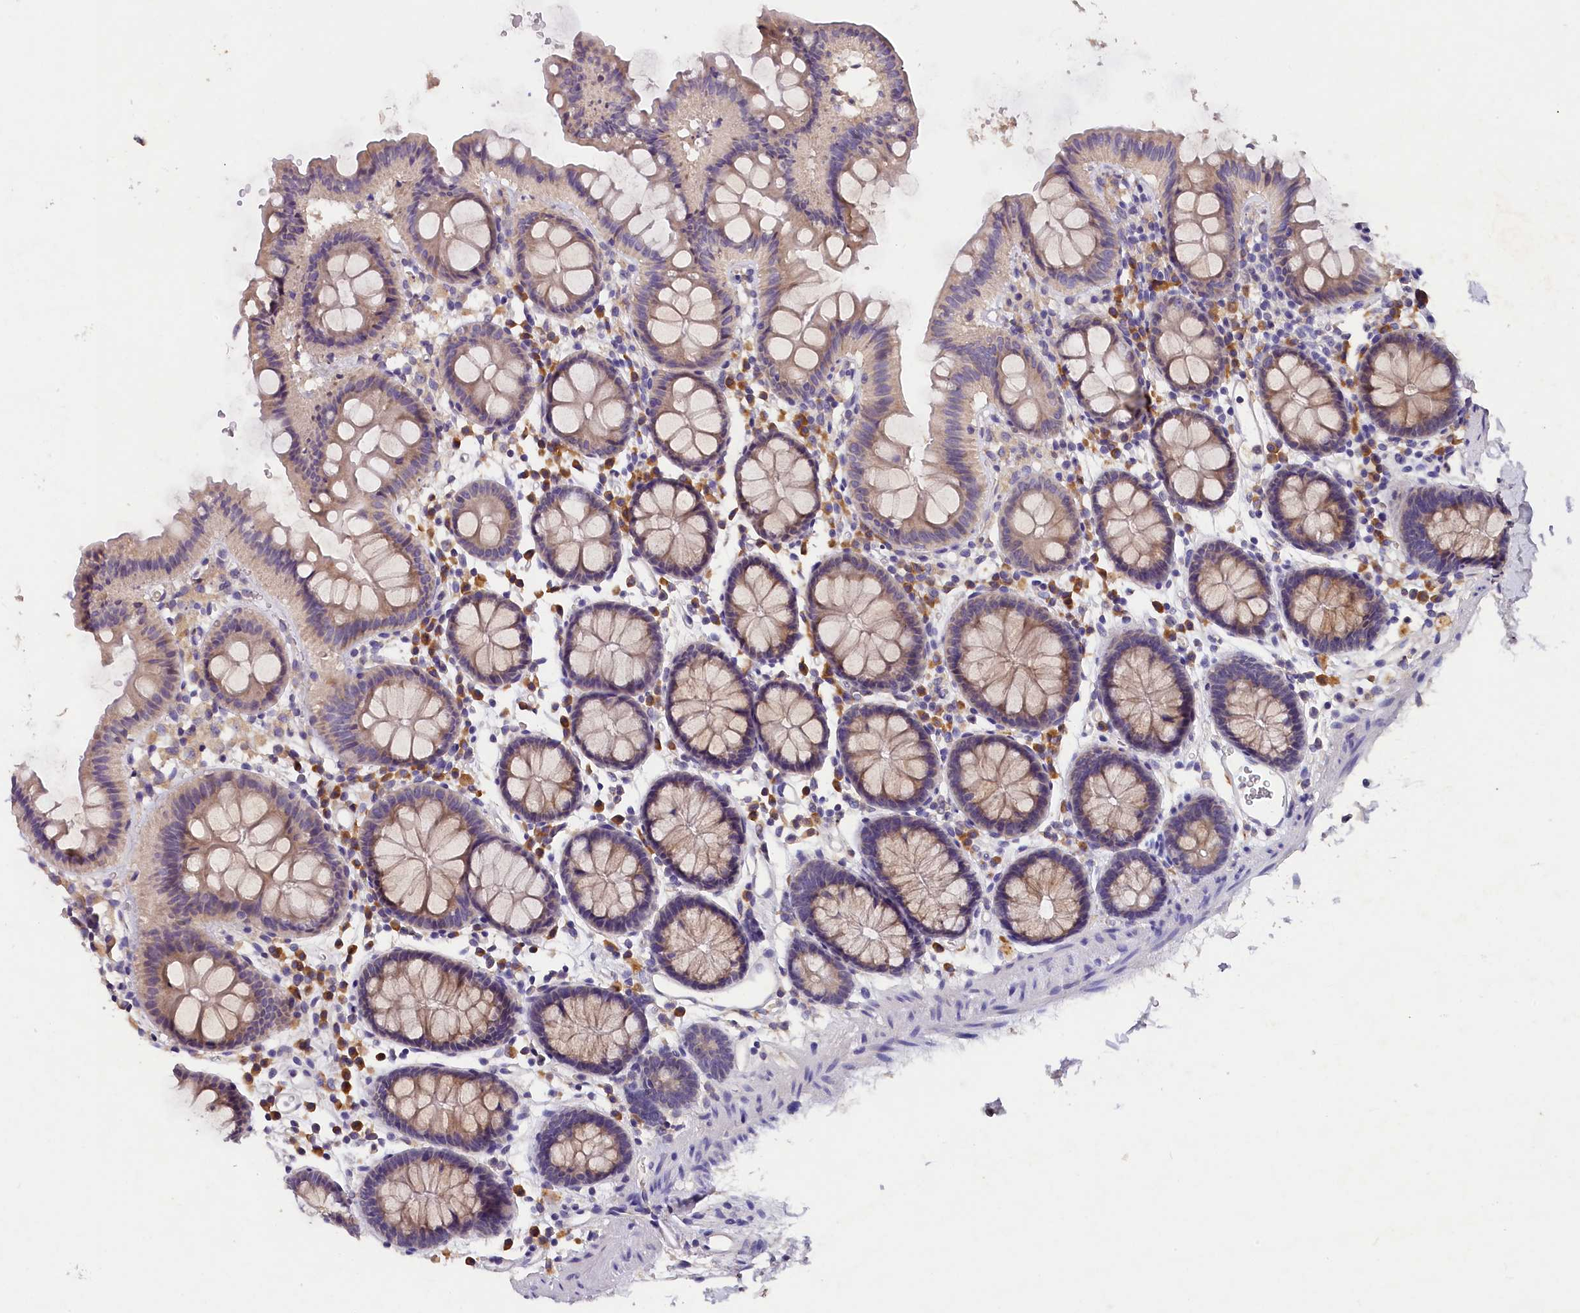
{"staining": {"intensity": "negative", "quantity": "none", "location": "none"}, "tissue": "colon", "cell_type": "Endothelial cells", "image_type": "normal", "snomed": [{"axis": "morphology", "description": "Normal tissue, NOS"}, {"axis": "topography", "description": "Colon"}], "caption": "Human colon stained for a protein using IHC displays no expression in endothelial cells.", "gene": "ST7L", "patient": {"sex": "male", "age": 75}}